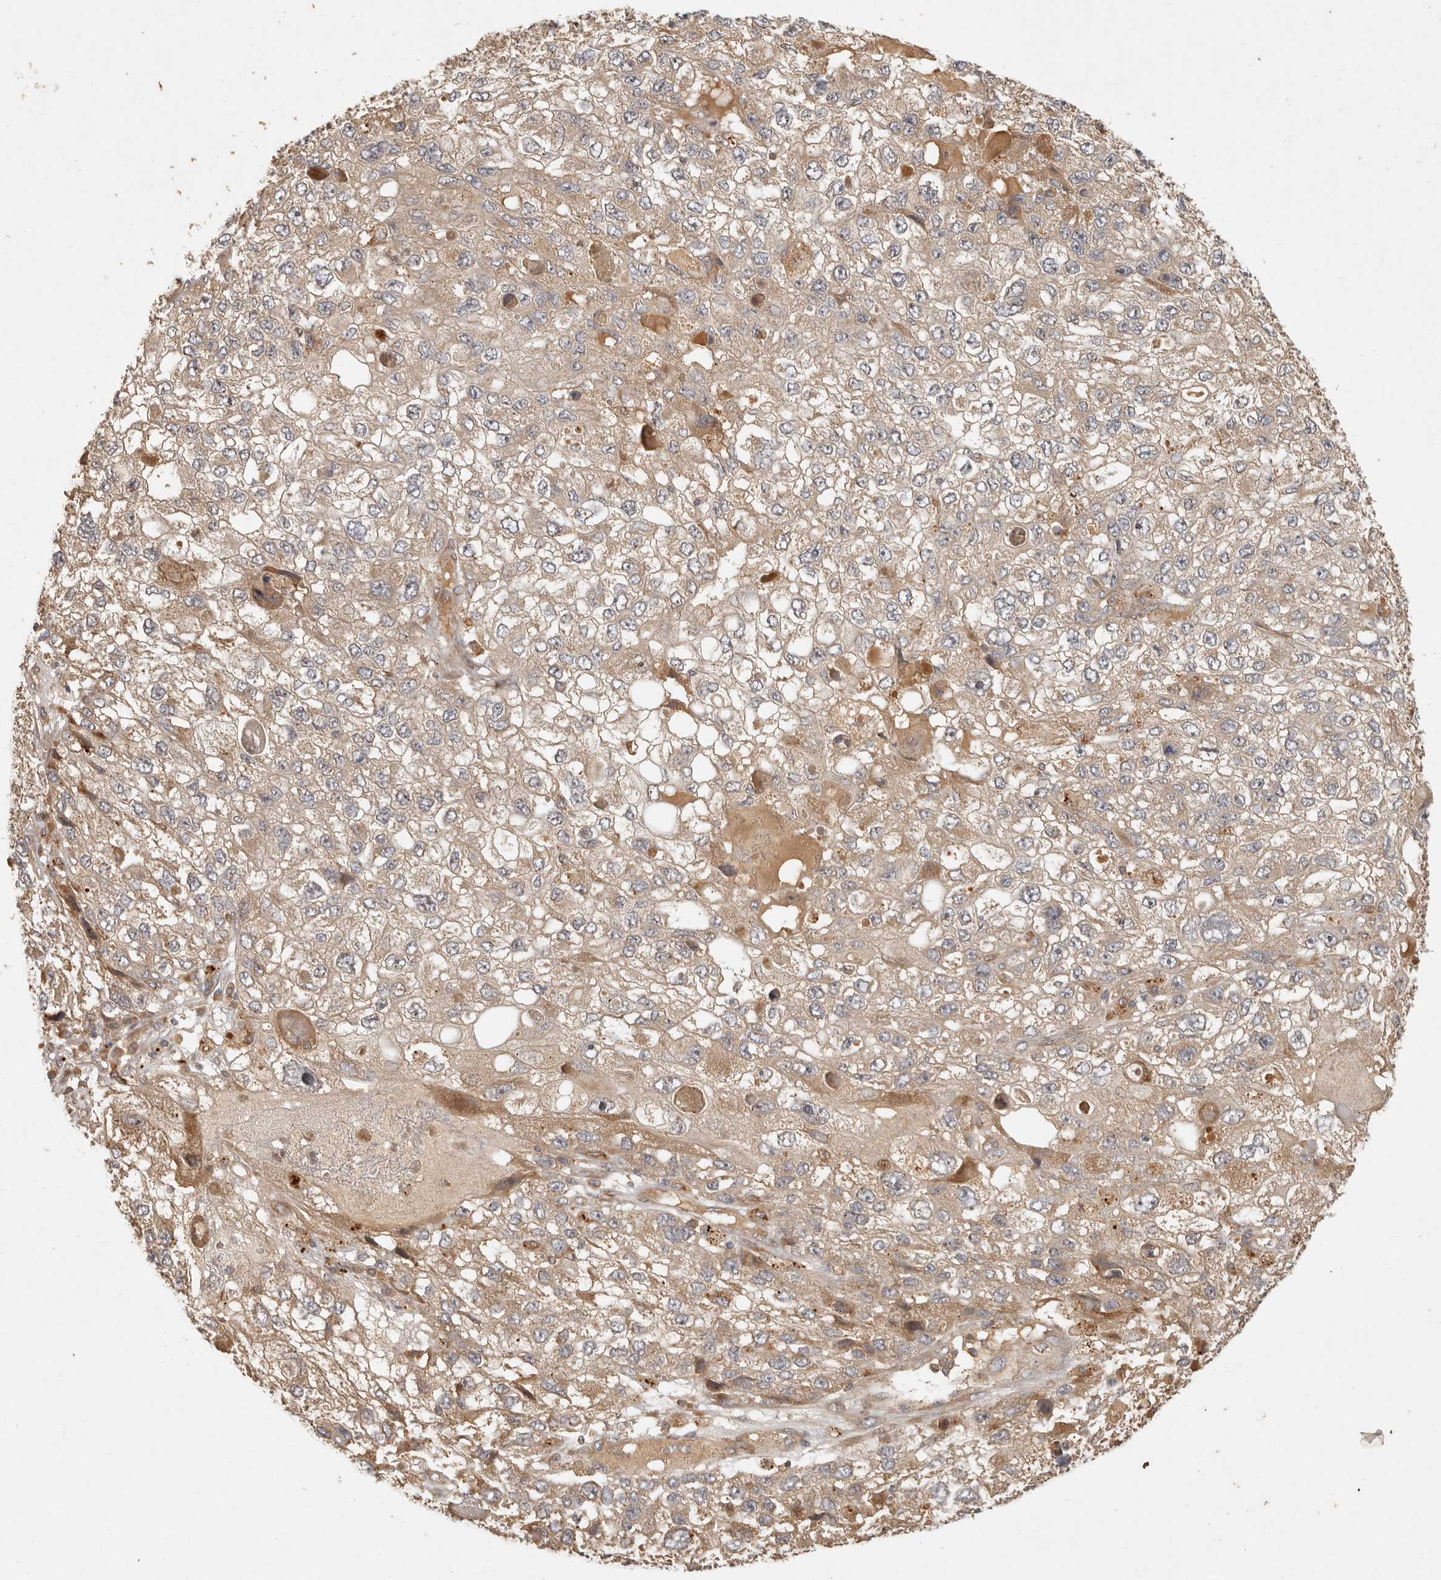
{"staining": {"intensity": "moderate", "quantity": ">75%", "location": "cytoplasmic/membranous"}, "tissue": "endometrial cancer", "cell_type": "Tumor cells", "image_type": "cancer", "snomed": [{"axis": "morphology", "description": "Adenocarcinoma, NOS"}, {"axis": "topography", "description": "Endometrium"}], "caption": "Immunohistochemistry (IHC) histopathology image of neoplastic tissue: human endometrial adenocarcinoma stained using immunohistochemistry shows medium levels of moderate protein expression localized specifically in the cytoplasmic/membranous of tumor cells, appearing as a cytoplasmic/membranous brown color.", "gene": "ANKRD61", "patient": {"sex": "female", "age": 49}}